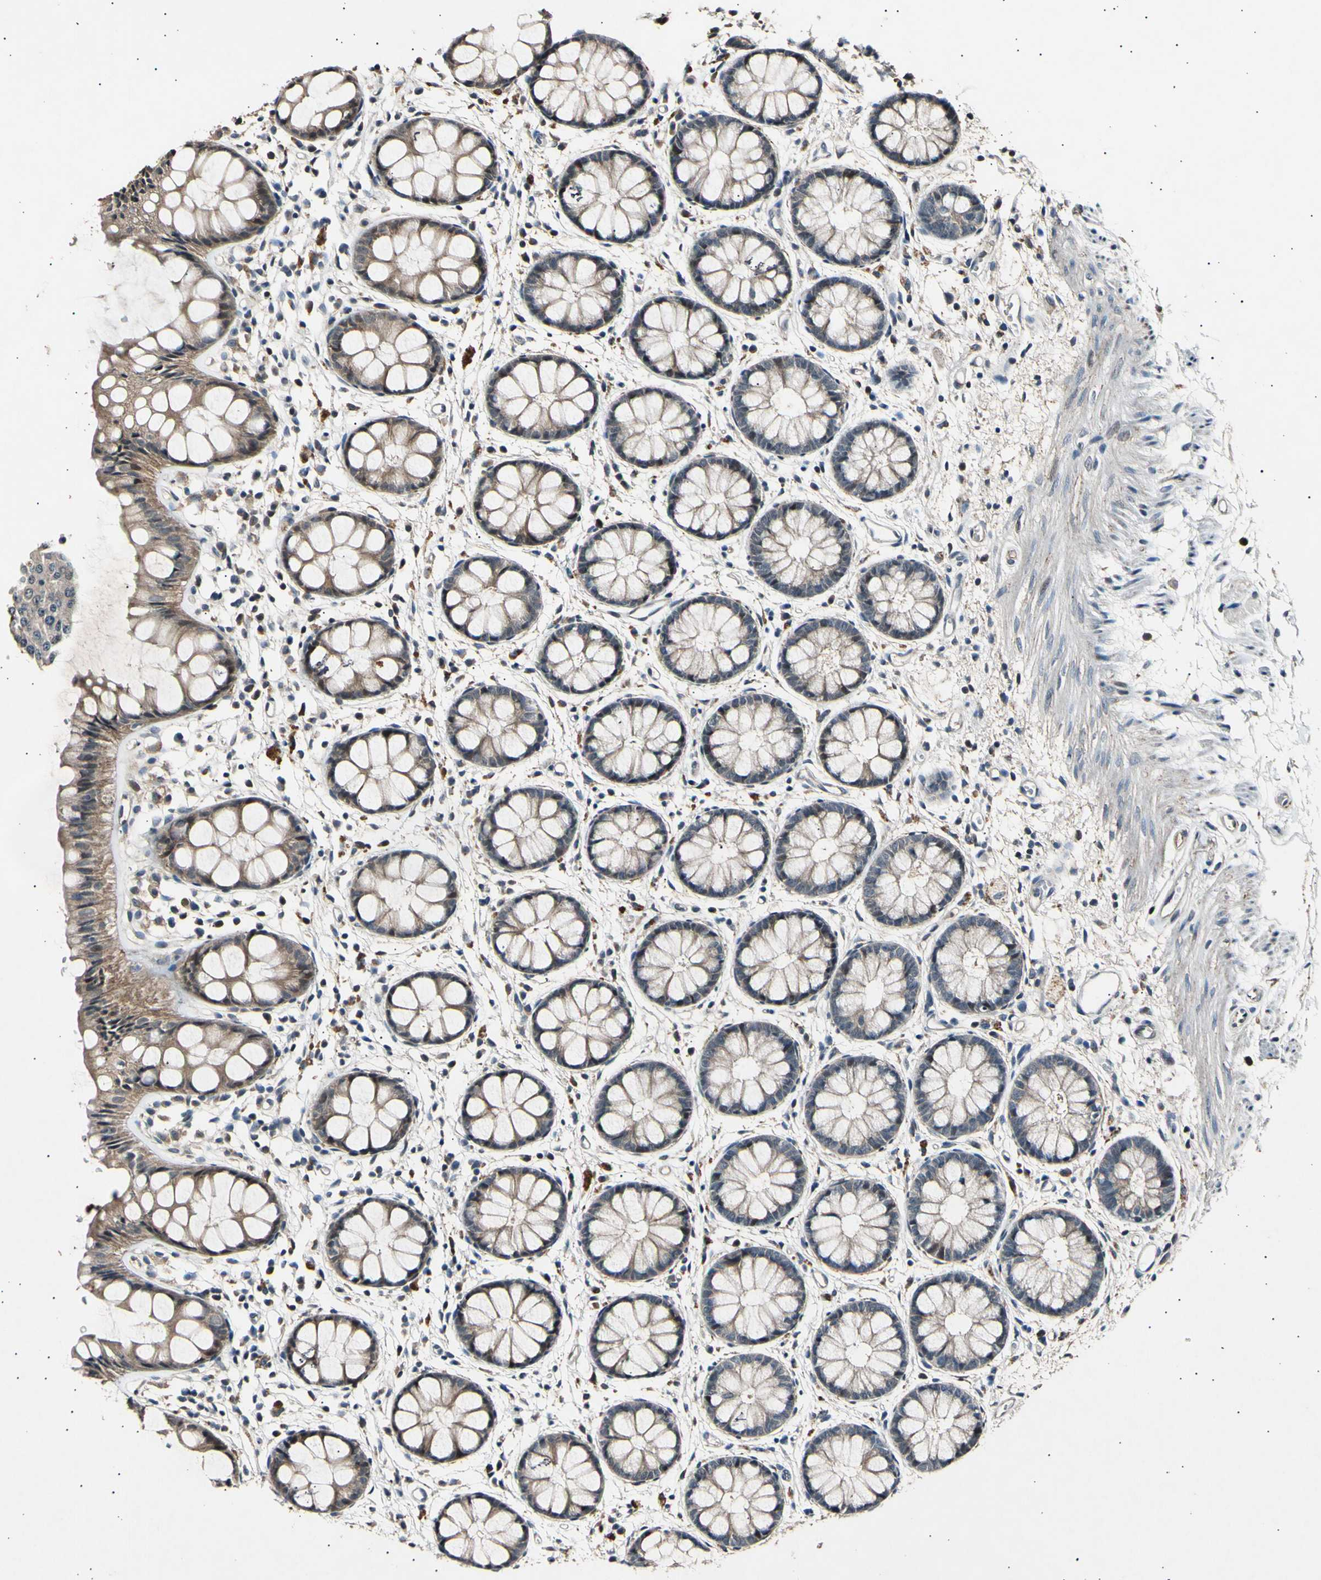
{"staining": {"intensity": "moderate", "quantity": ">75%", "location": "cytoplasmic/membranous"}, "tissue": "rectum", "cell_type": "Glandular cells", "image_type": "normal", "snomed": [{"axis": "morphology", "description": "Normal tissue, NOS"}, {"axis": "topography", "description": "Rectum"}], "caption": "Rectum stained for a protein shows moderate cytoplasmic/membranous positivity in glandular cells. (Brightfield microscopy of DAB IHC at high magnification).", "gene": "ADCY3", "patient": {"sex": "female", "age": 66}}